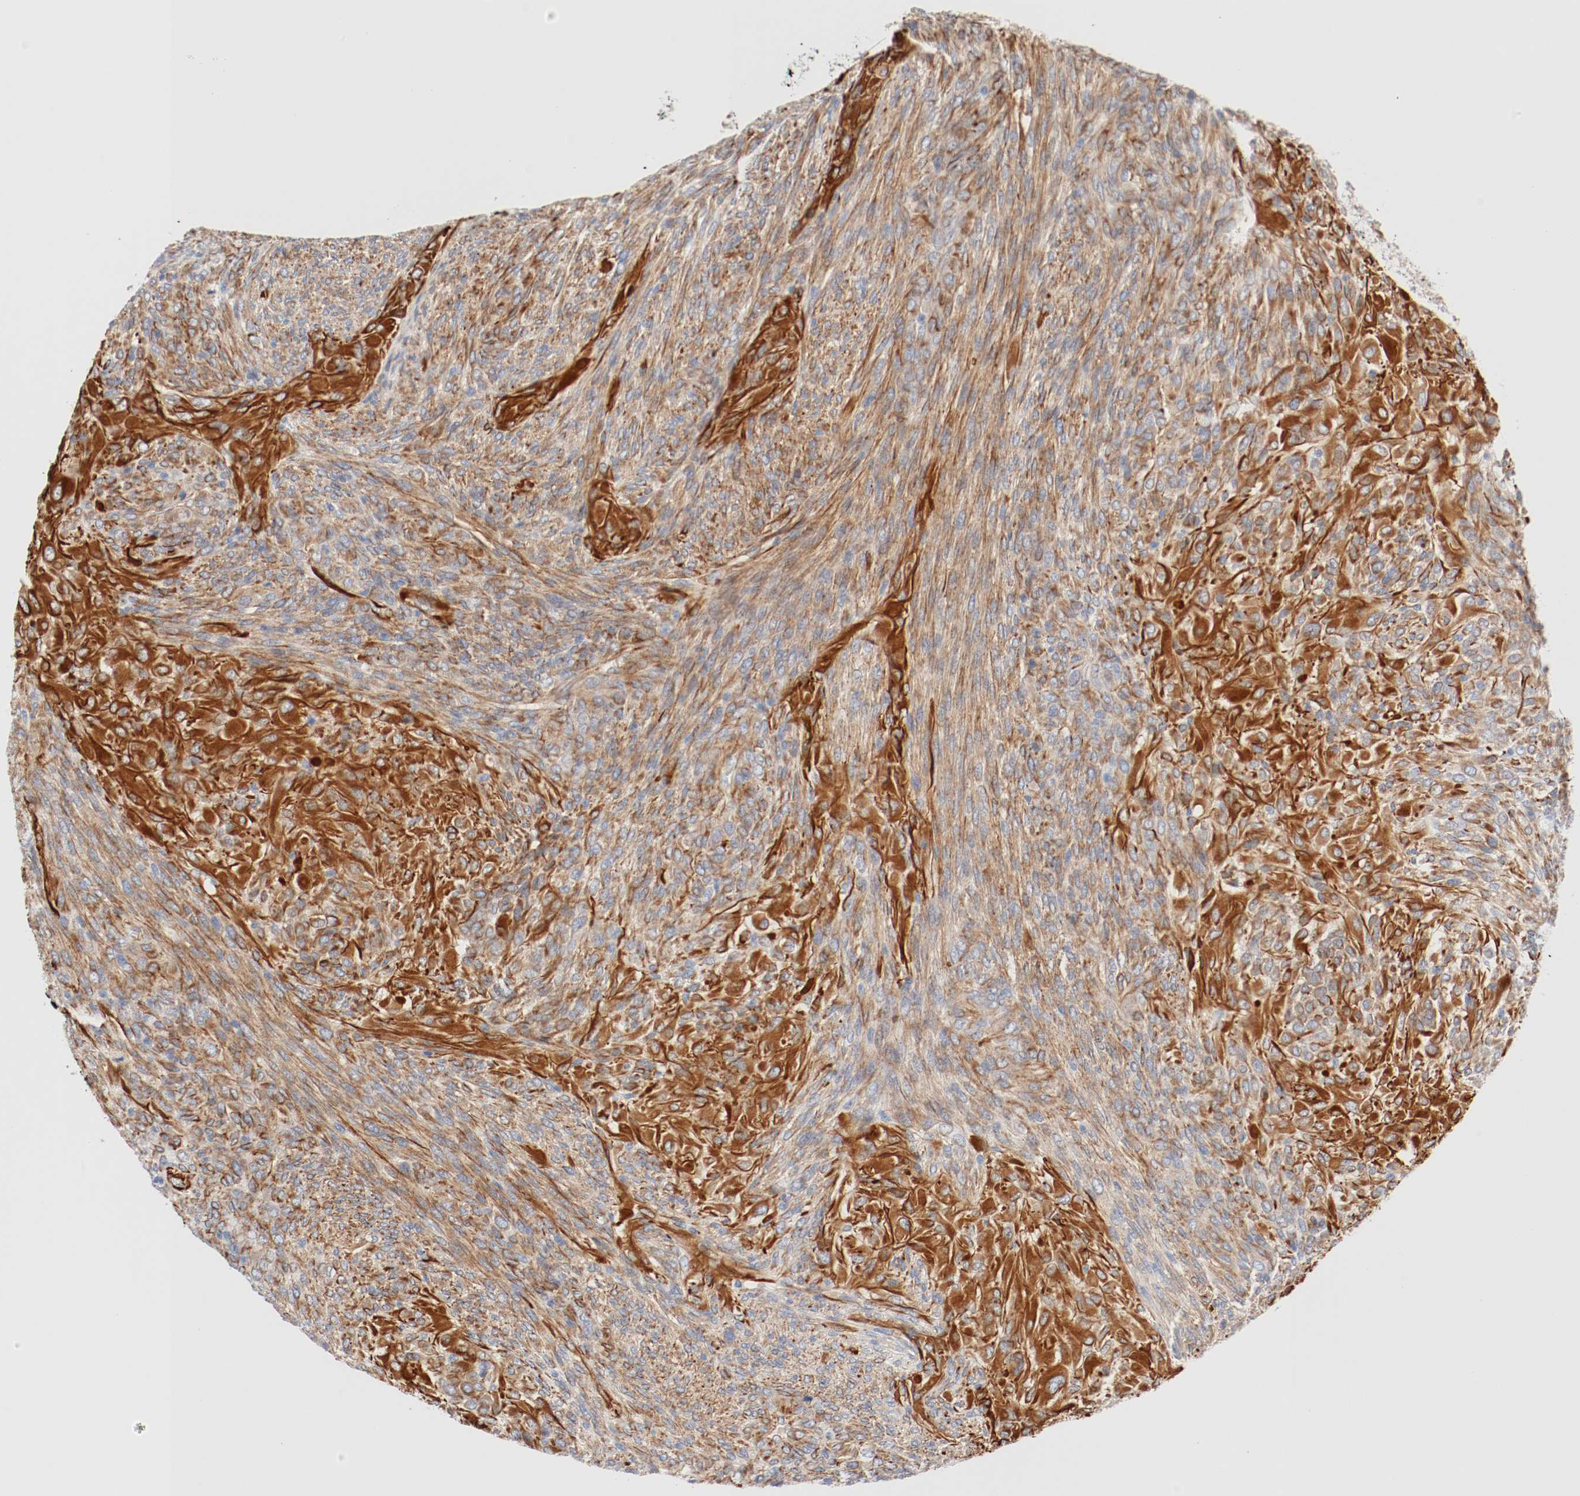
{"staining": {"intensity": "moderate", "quantity": ">75%", "location": "cytoplasmic/membranous"}, "tissue": "glioma", "cell_type": "Tumor cells", "image_type": "cancer", "snomed": [{"axis": "morphology", "description": "Glioma, malignant, High grade"}, {"axis": "topography", "description": "Cerebral cortex"}], "caption": "A high-resolution photomicrograph shows immunohistochemistry (IHC) staining of malignant glioma (high-grade), which demonstrates moderate cytoplasmic/membranous positivity in about >75% of tumor cells.", "gene": "GIT1", "patient": {"sex": "female", "age": 55}}